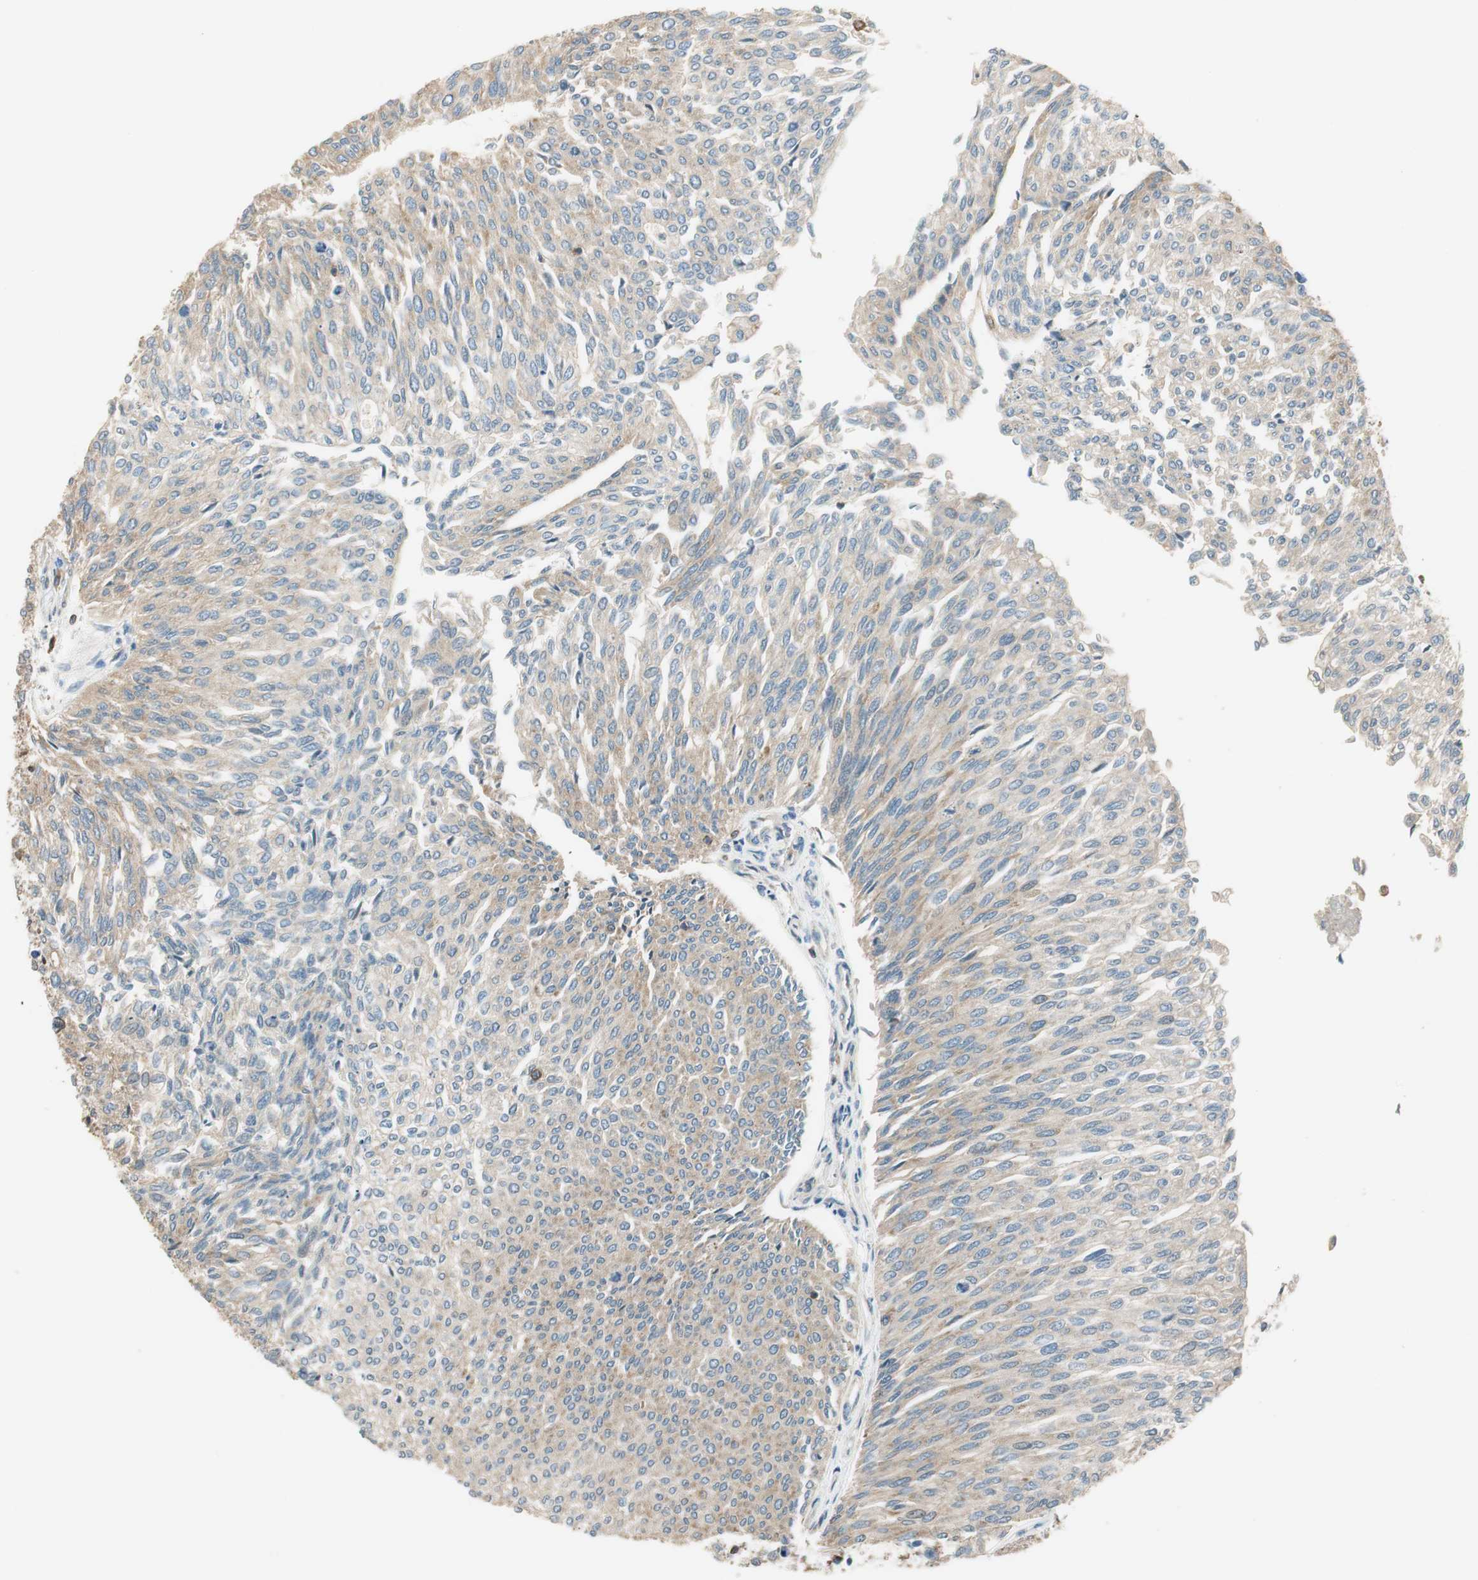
{"staining": {"intensity": "weak", "quantity": ">75%", "location": "cytoplasmic/membranous"}, "tissue": "urothelial cancer", "cell_type": "Tumor cells", "image_type": "cancer", "snomed": [{"axis": "morphology", "description": "Urothelial carcinoma, Low grade"}, {"axis": "topography", "description": "Urinary bladder"}], "caption": "This is a micrograph of immunohistochemistry (IHC) staining of urothelial carcinoma (low-grade), which shows weak expression in the cytoplasmic/membranous of tumor cells.", "gene": "PI4K2B", "patient": {"sex": "female", "age": 79}}